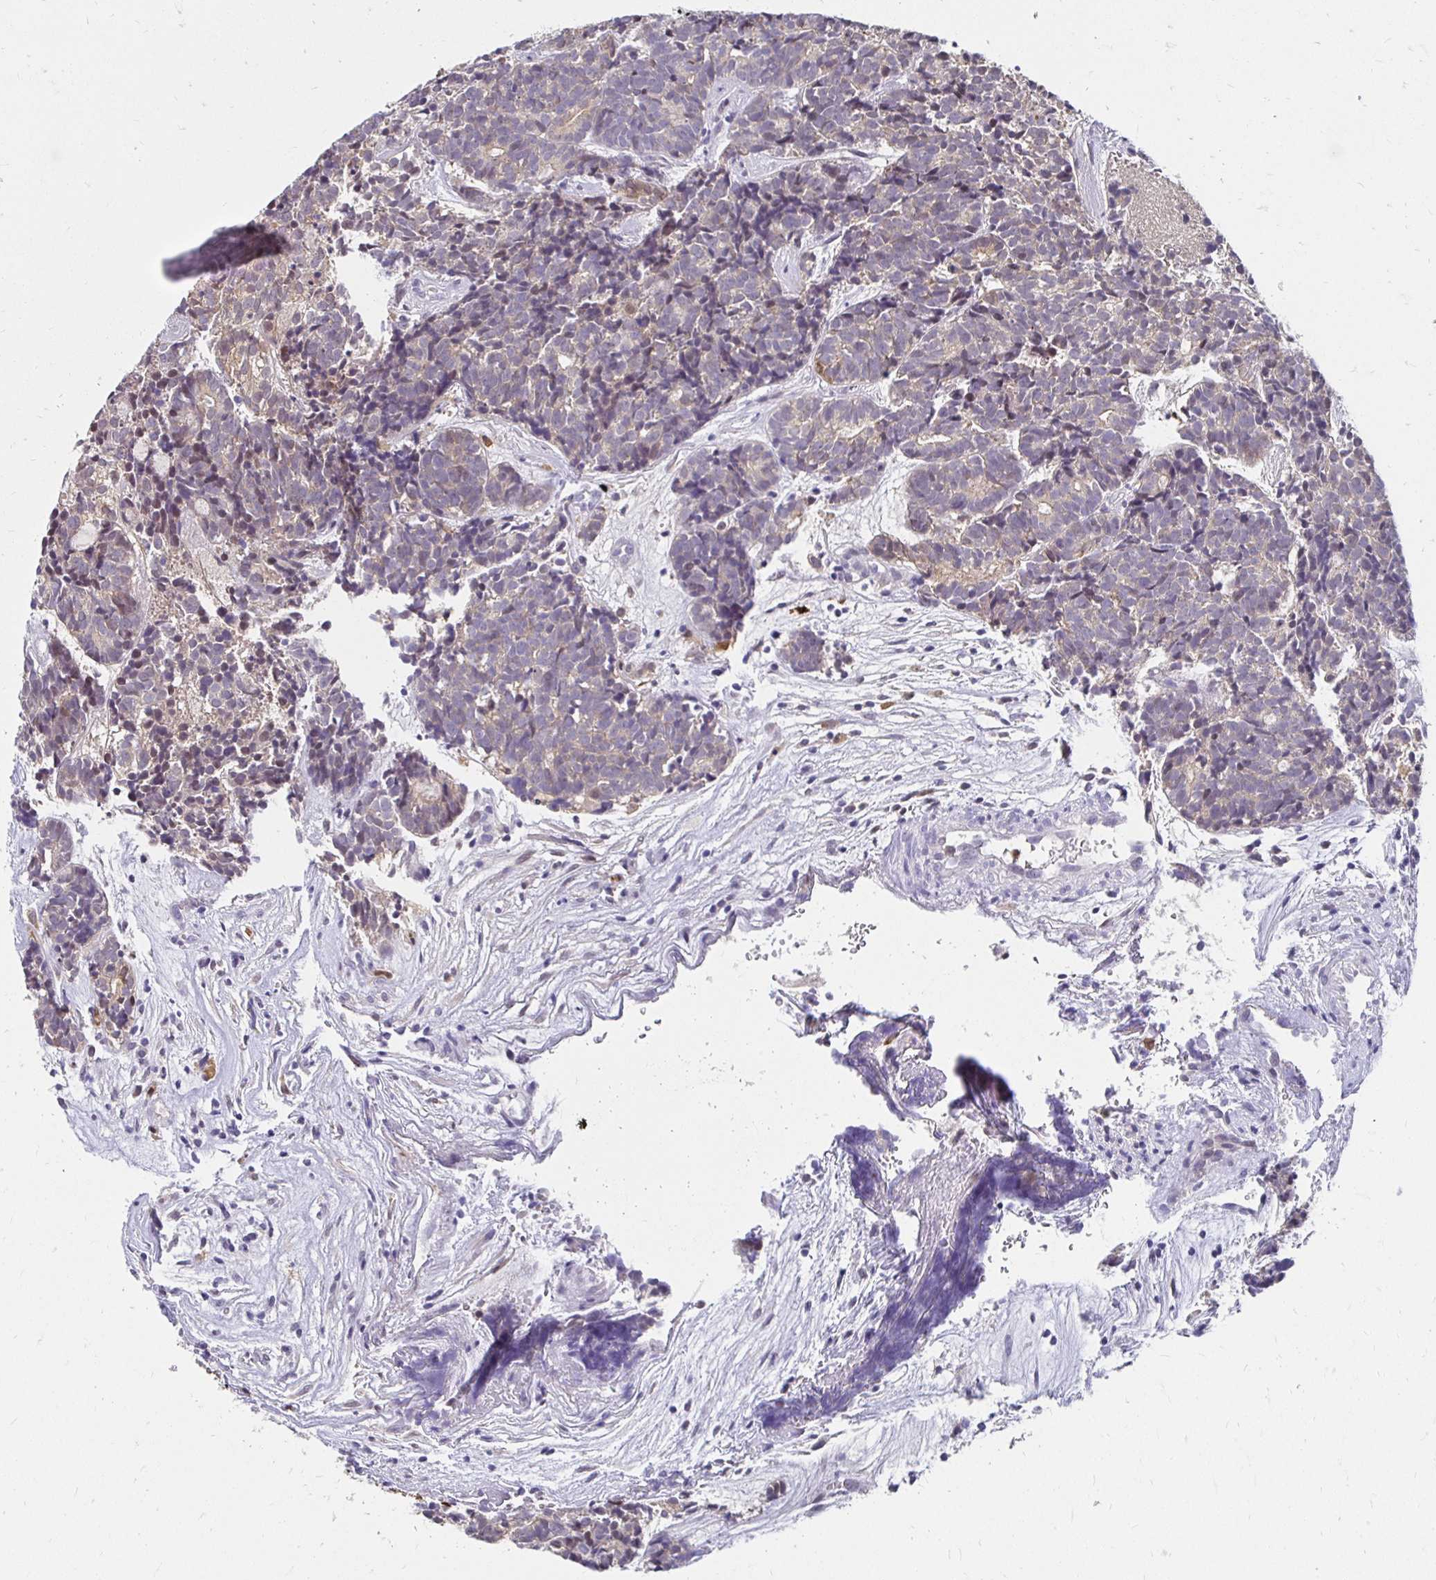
{"staining": {"intensity": "weak", "quantity": "<25%", "location": "cytoplasmic/membranous"}, "tissue": "head and neck cancer", "cell_type": "Tumor cells", "image_type": "cancer", "snomed": [{"axis": "morphology", "description": "Adenocarcinoma, NOS"}, {"axis": "topography", "description": "Head-Neck"}], "caption": "High power microscopy histopathology image of an immunohistochemistry (IHC) image of head and neck adenocarcinoma, revealing no significant expression in tumor cells.", "gene": "PADI2", "patient": {"sex": "female", "age": 81}}